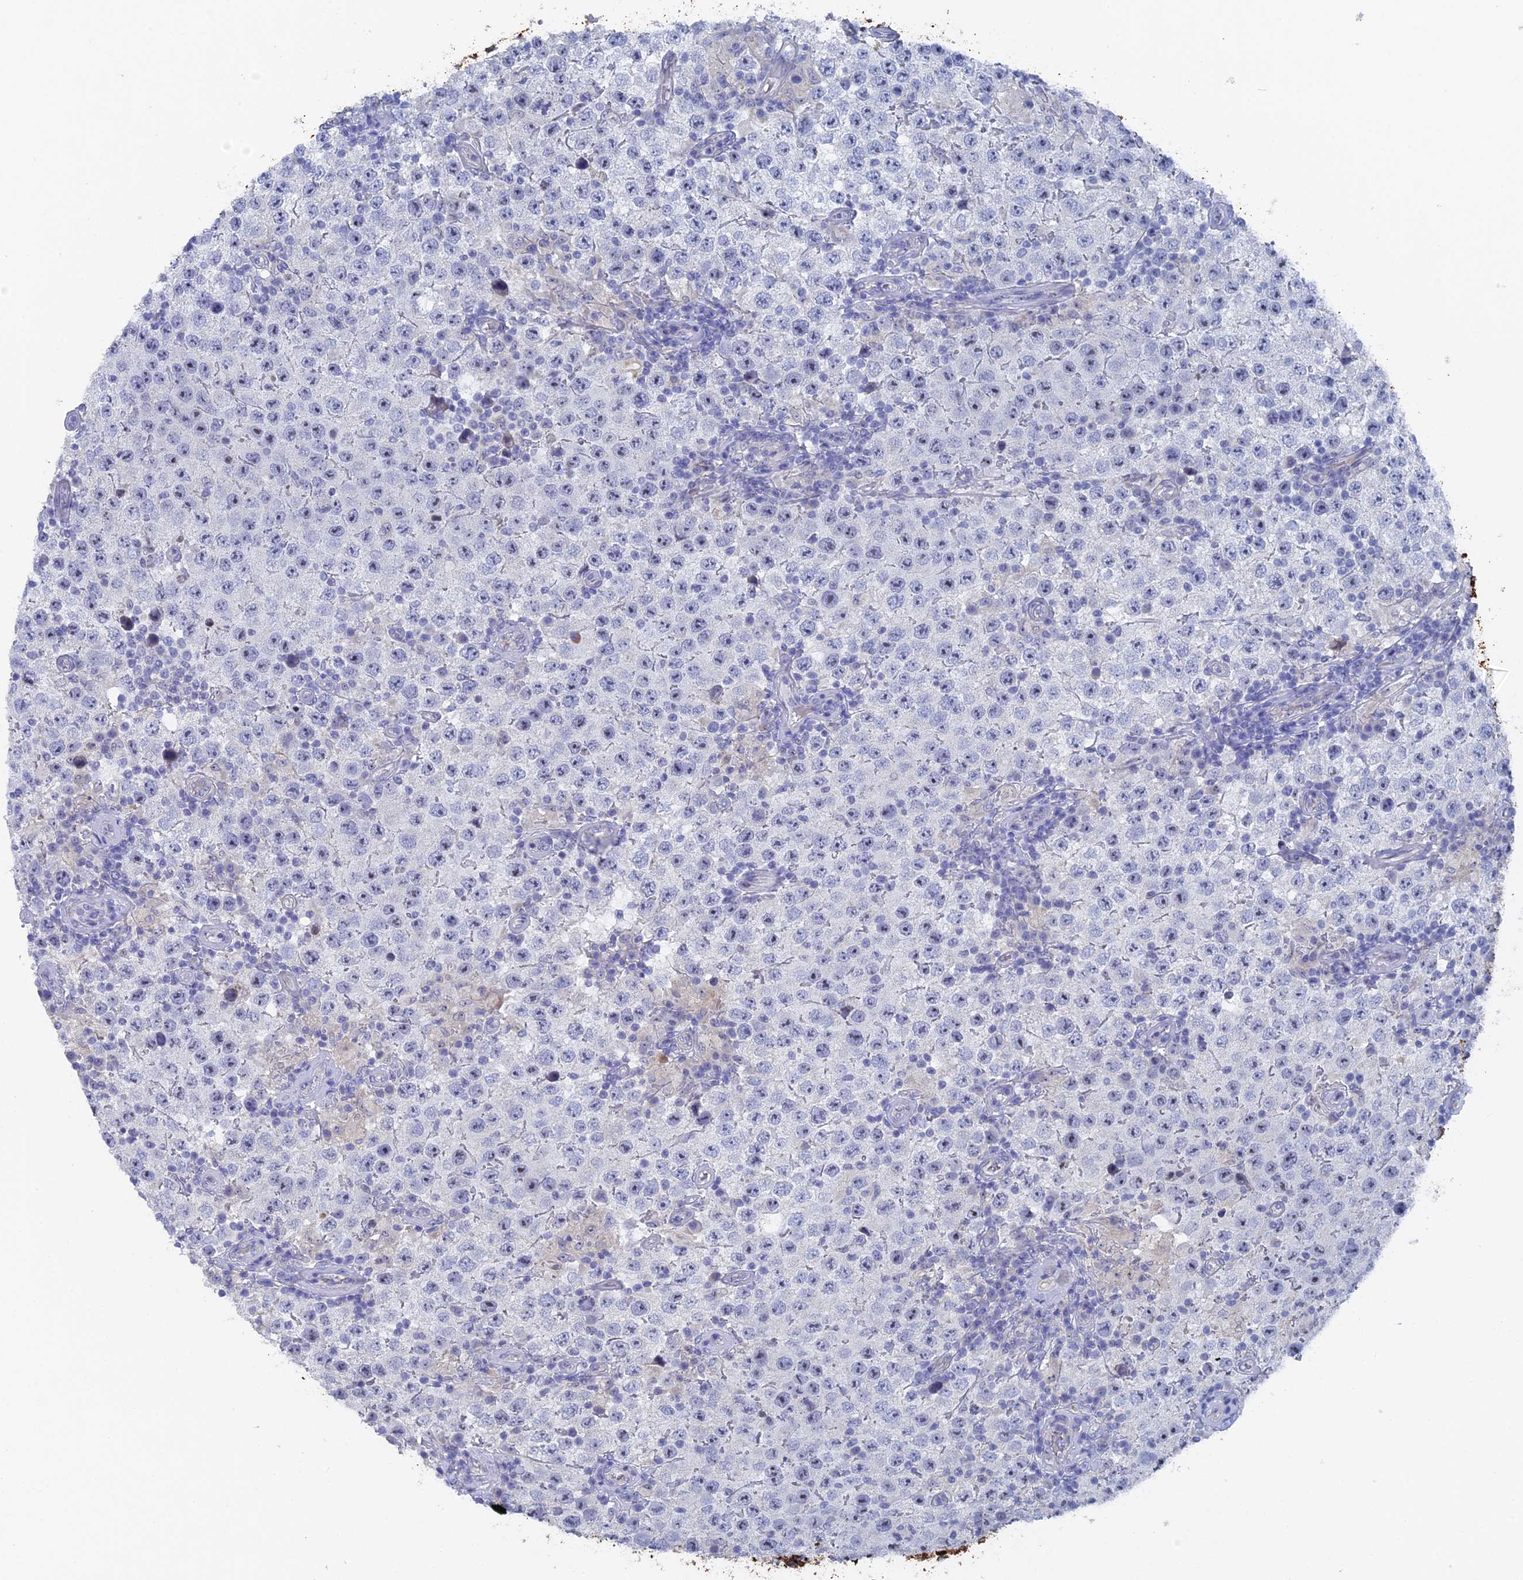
{"staining": {"intensity": "negative", "quantity": "none", "location": "none"}, "tissue": "testis cancer", "cell_type": "Tumor cells", "image_type": "cancer", "snomed": [{"axis": "morphology", "description": "Normal tissue, NOS"}, {"axis": "morphology", "description": "Urothelial carcinoma, High grade"}, {"axis": "morphology", "description": "Seminoma, NOS"}, {"axis": "morphology", "description": "Carcinoma, Embryonal, NOS"}, {"axis": "topography", "description": "Urinary bladder"}, {"axis": "topography", "description": "Testis"}], "caption": "Image shows no protein staining in tumor cells of testis cancer (embryonal carcinoma) tissue.", "gene": "SRFBP1", "patient": {"sex": "male", "age": 41}}